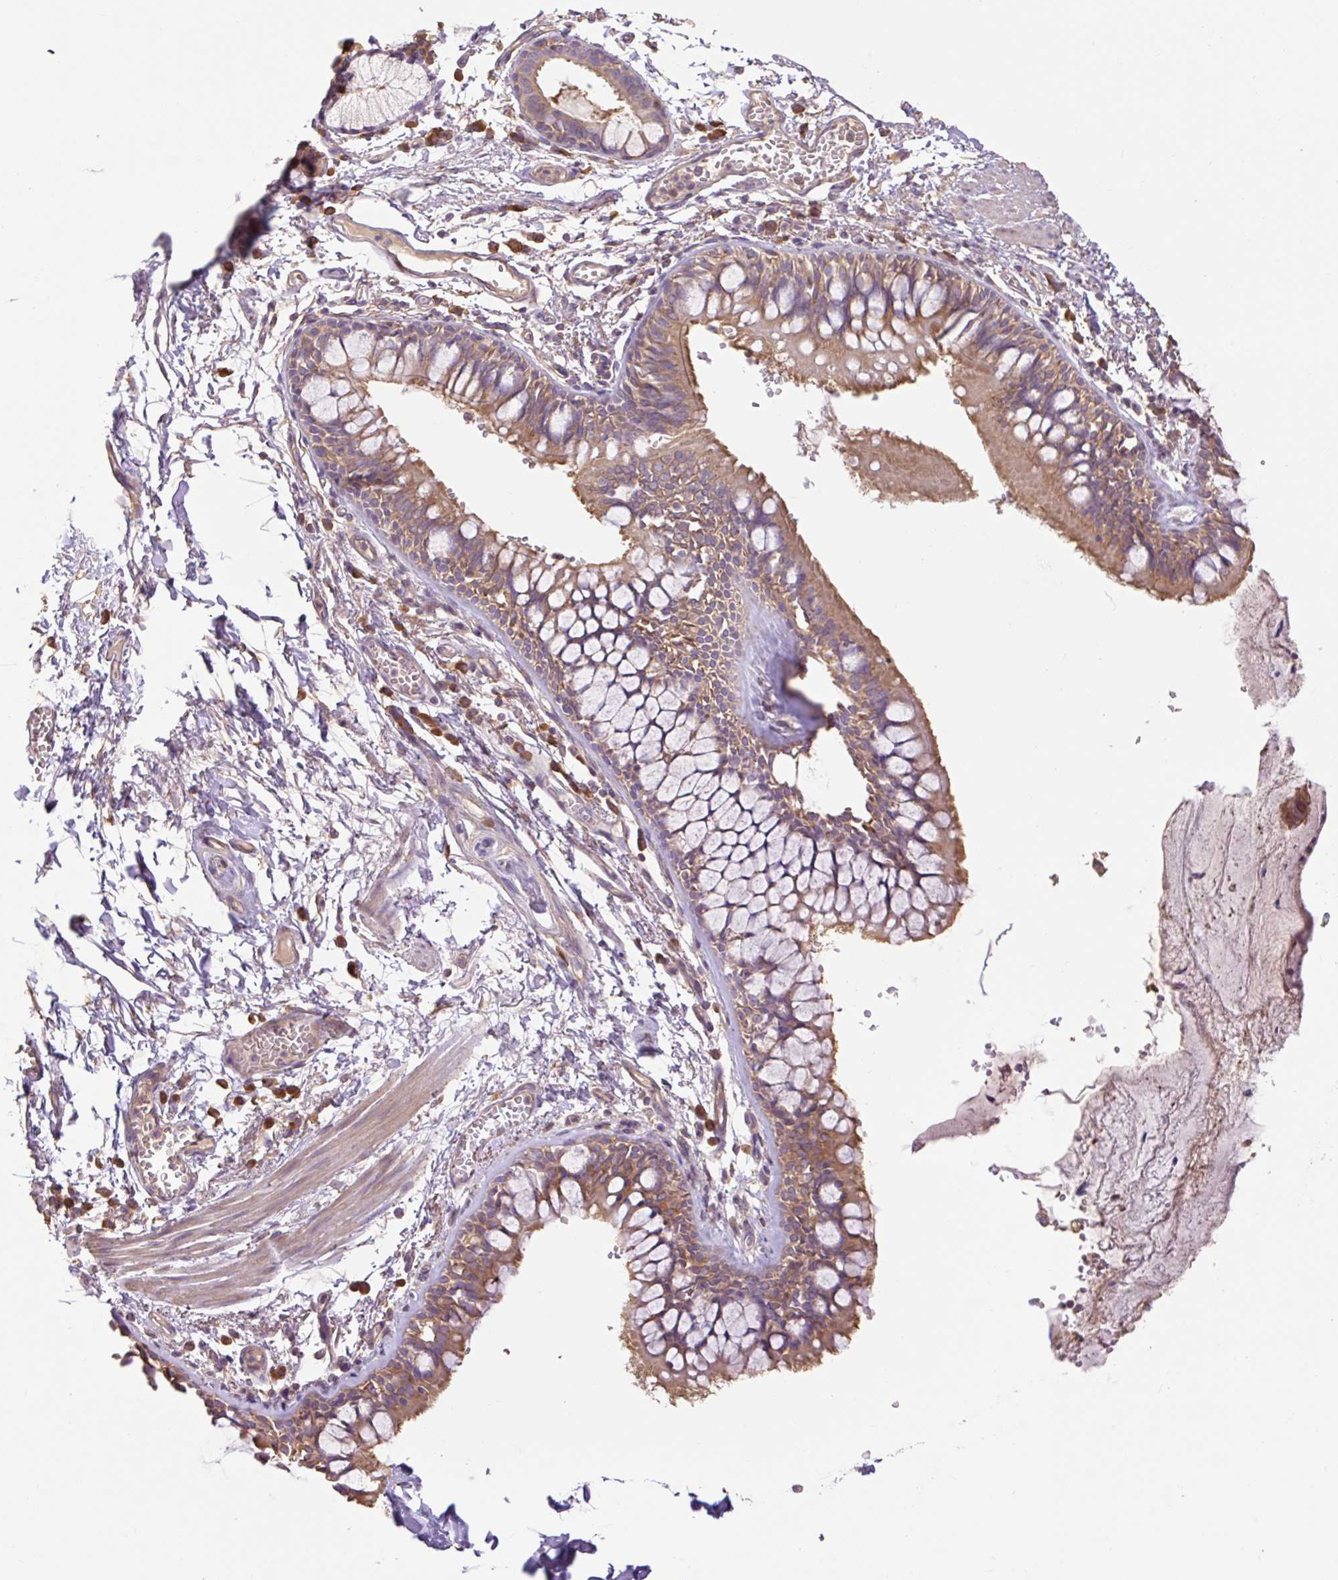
{"staining": {"intensity": "moderate", "quantity": ">75%", "location": "cytoplasmic/membranous"}, "tissue": "bronchus", "cell_type": "Respiratory epithelial cells", "image_type": "normal", "snomed": [{"axis": "morphology", "description": "Normal tissue, NOS"}, {"axis": "topography", "description": "Cartilage tissue"}, {"axis": "topography", "description": "Bronchus"}], "caption": "Immunohistochemical staining of benign human bronchus exhibits >75% levels of moderate cytoplasmic/membranous protein staining in about >75% of respiratory epithelial cells. (brown staining indicates protein expression, while blue staining denotes nuclei).", "gene": "DESI1", "patient": {"sex": "male", "age": 78}}